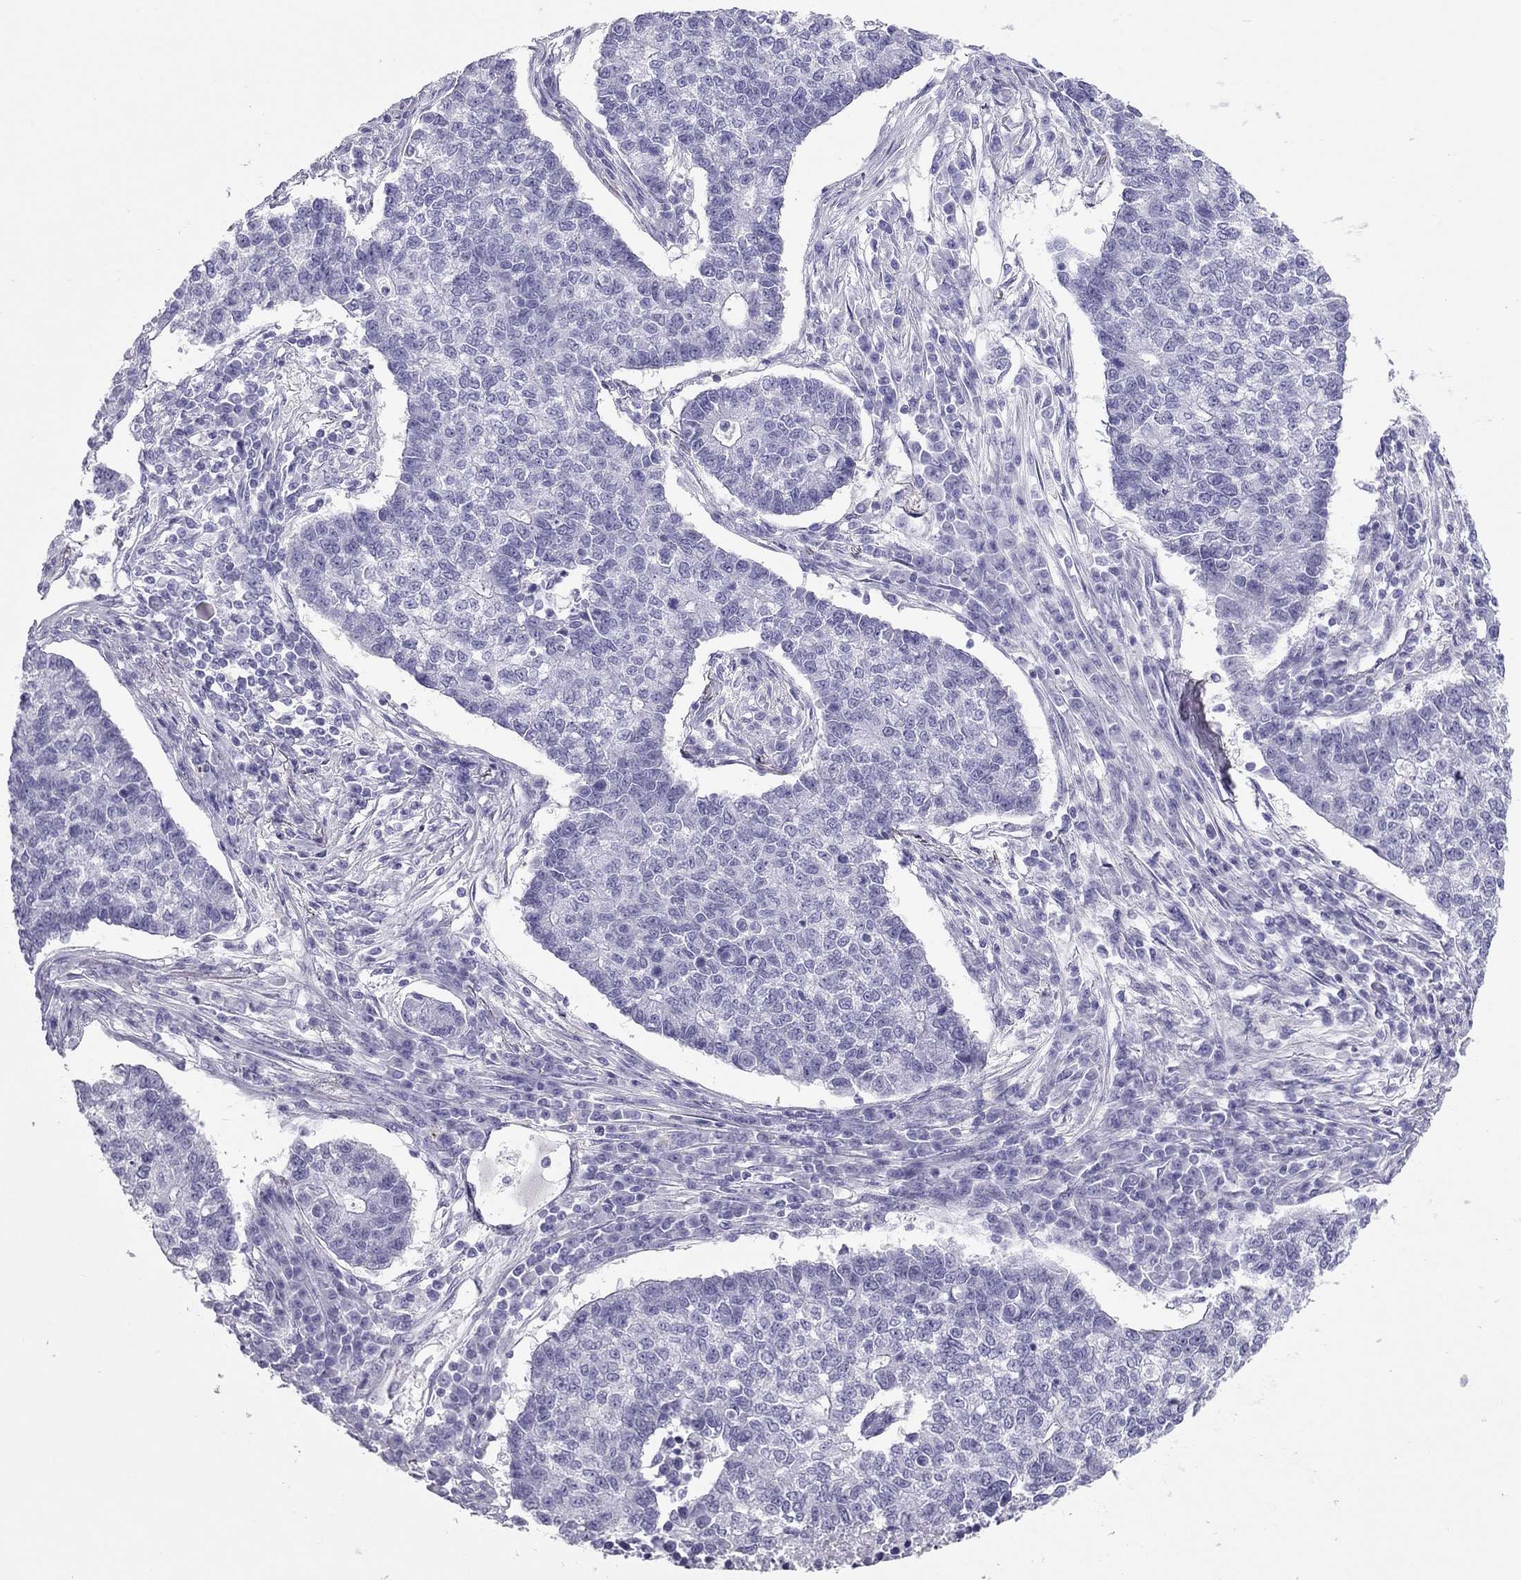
{"staining": {"intensity": "negative", "quantity": "none", "location": "none"}, "tissue": "lung cancer", "cell_type": "Tumor cells", "image_type": "cancer", "snomed": [{"axis": "morphology", "description": "Adenocarcinoma, NOS"}, {"axis": "topography", "description": "Lung"}], "caption": "High power microscopy image of an IHC image of lung adenocarcinoma, revealing no significant staining in tumor cells.", "gene": "PDE6A", "patient": {"sex": "male", "age": 57}}